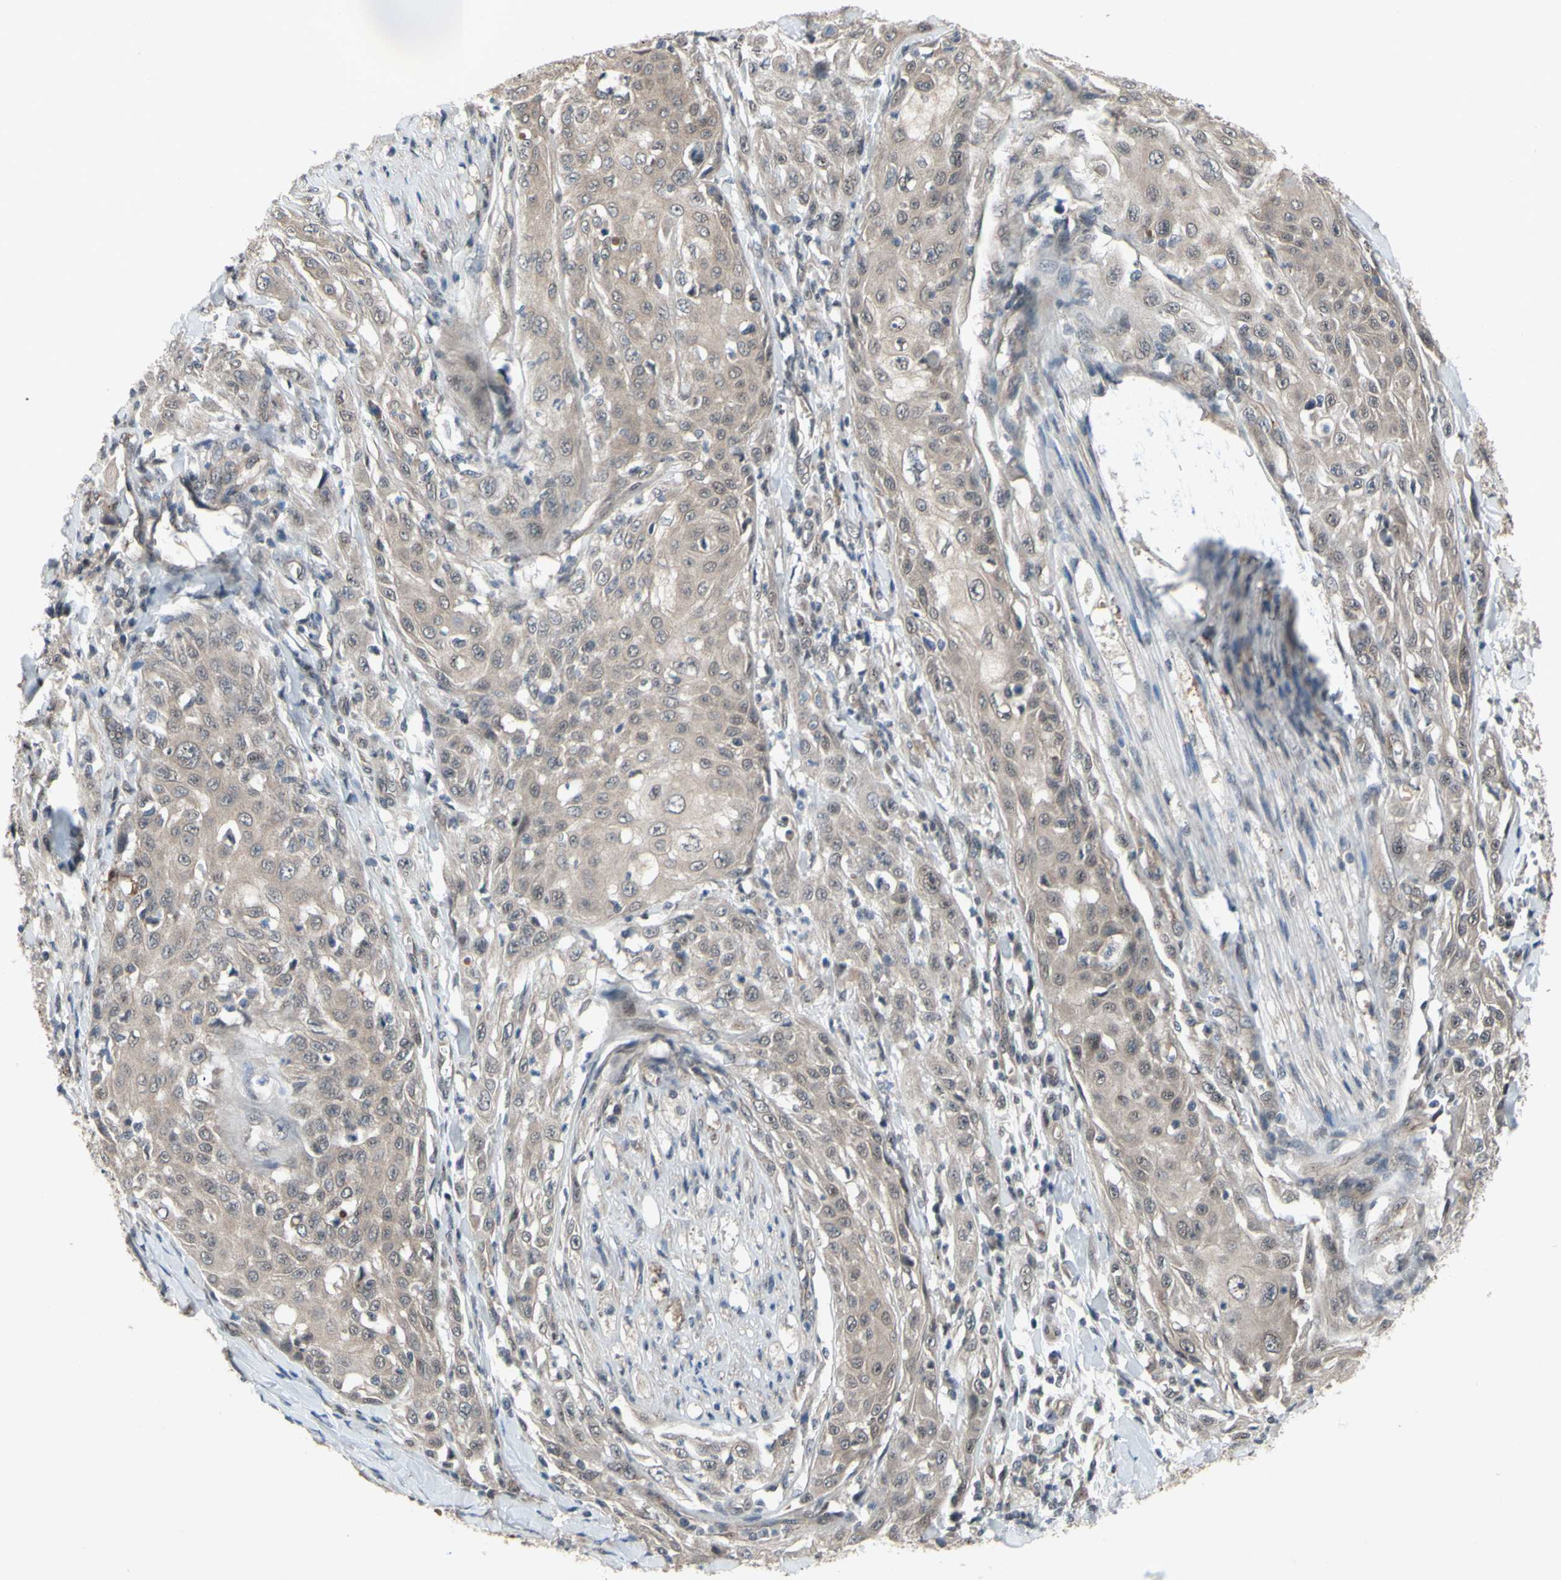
{"staining": {"intensity": "weak", "quantity": ">75%", "location": "cytoplasmic/membranous"}, "tissue": "skin cancer", "cell_type": "Tumor cells", "image_type": "cancer", "snomed": [{"axis": "morphology", "description": "Squamous cell carcinoma, NOS"}, {"axis": "morphology", "description": "Squamous cell carcinoma, metastatic, NOS"}, {"axis": "topography", "description": "Skin"}, {"axis": "topography", "description": "Lymph node"}], "caption": "An image showing weak cytoplasmic/membranous expression in about >75% of tumor cells in skin metastatic squamous cell carcinoma, as visualized by brown immunohistochemical staining.", "gene": "TRDMT1", "patient": {"sex": "male", "age": 75}}